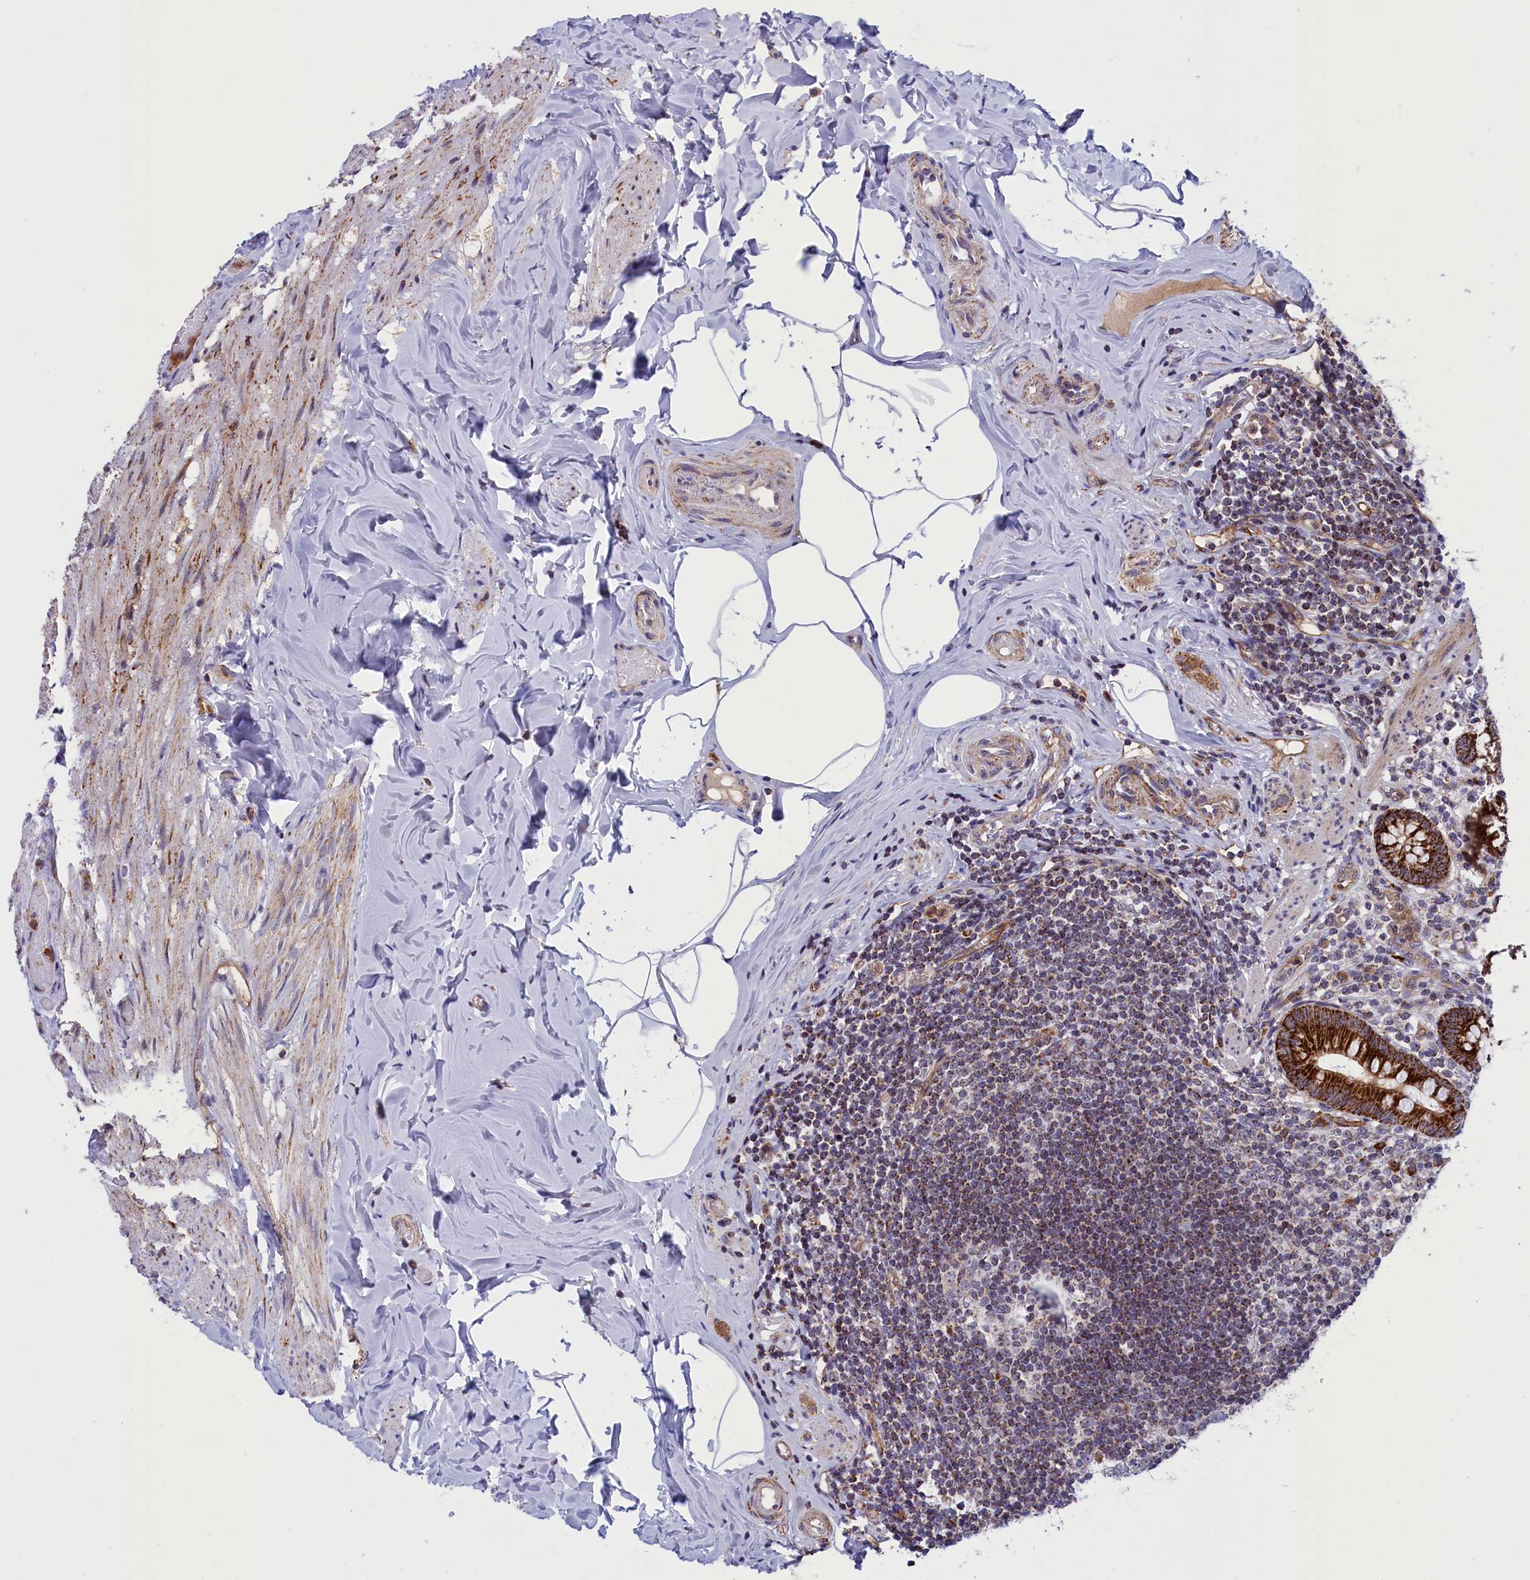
{"staining": {"intensity": "strong", "quantity": ">75%", "location": "cytoplasmic/membranous"}, "tissue": "appendix", "cell_type": "Glandular cells", "image_type": "normal", "snomed": [{"axis": "morphology", "description": "Normal tissue, NOS"}, {"axis": "topography", "description": "Appendix"}], "caption": "Glandular cells reveal high levels of strong cytoplasmic/membranous positivity in approximately >75% of cells in unremarkable human appendix. (IHC, brightfield microscopy, high magnification).", "gene": "MPND", "patient": {"sex": "male", "age": 55}}